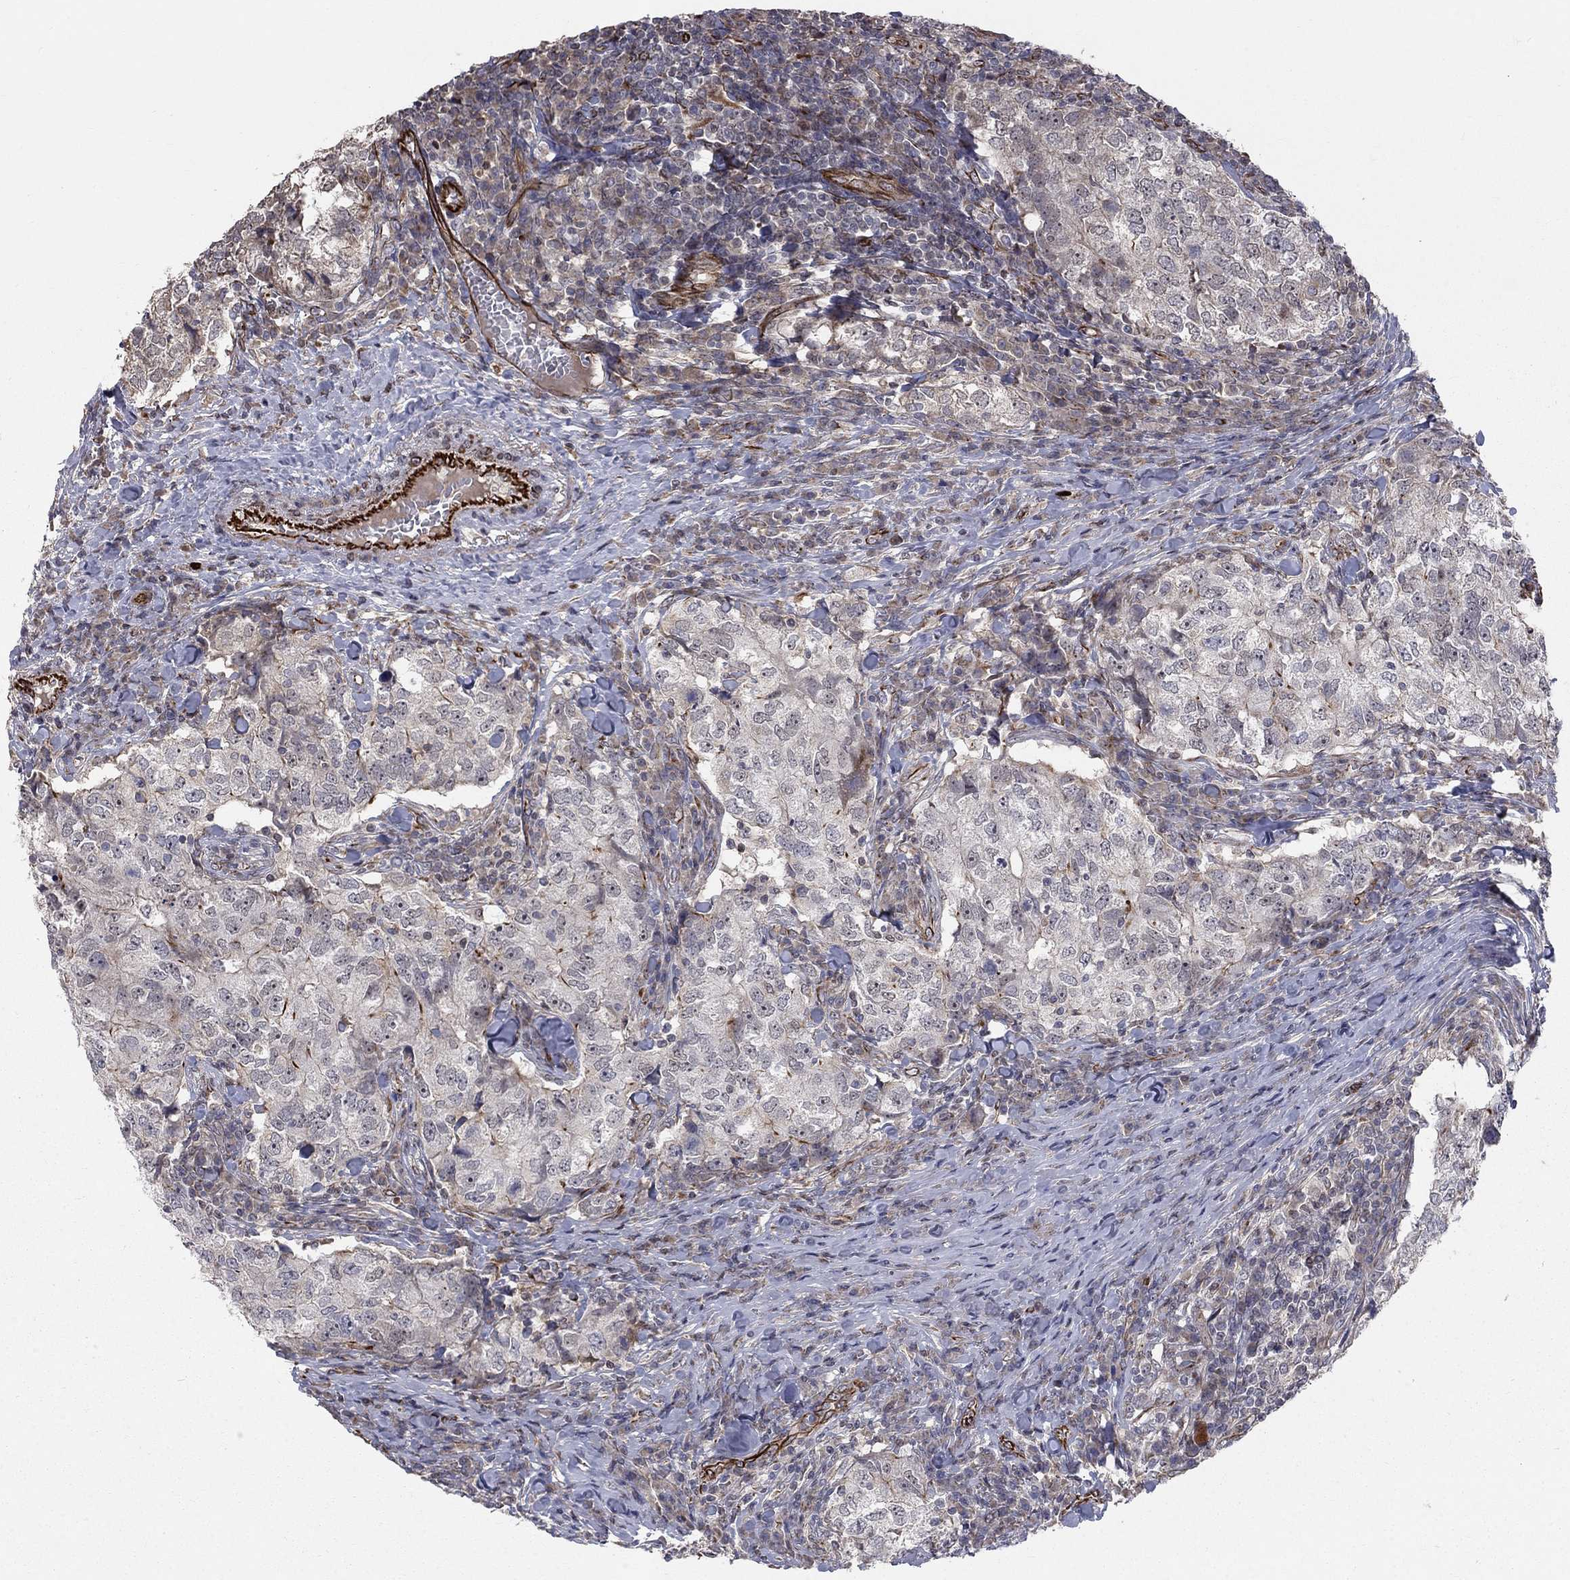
{"staining": {"intensity": "weak", "quantity": "25%-75%", "location": "nuclear"}, "tissue": "breast cancer", "cell_type": "Tumor cells", "image_type": "cancer", "snomed": [{"axis": "morphology", "description": "Duct carcinoma"}, {"axis": "topography", "description": "Breast"}], "caption": "Weak nuclear staining is seen in approximately 25%-75% of tumor cells in breast cancer (intraductal carcinoma).", "gene": "MSRA", "patient": {"sex": "female", "age": 30}}